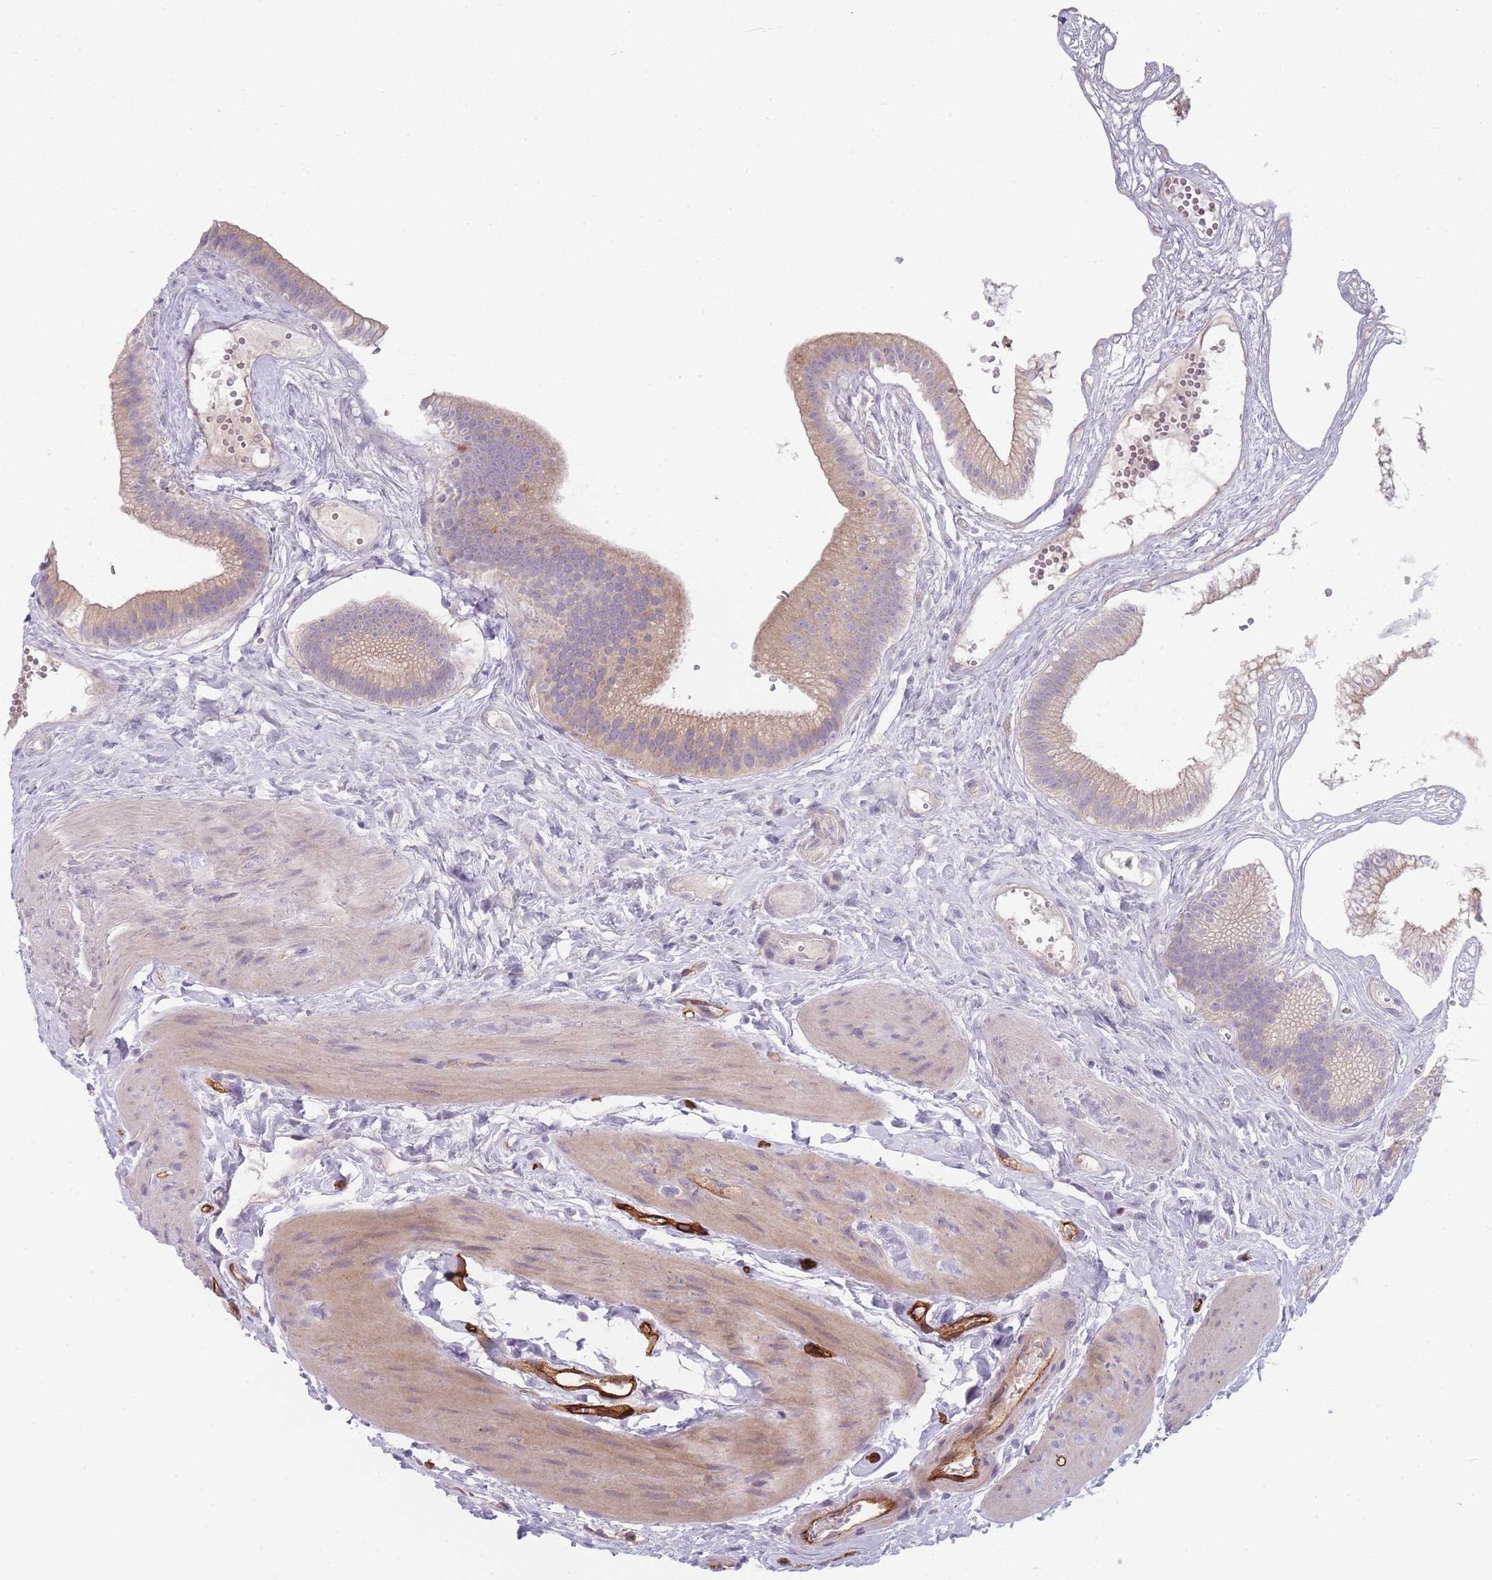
{"staining": {"intensity": "moderate", "quantity": ">75%", "location": "cytoplasmic/membranous"}, "tissue": "gallbladder", "cell_type": "Glandular cells", "image_type": "normal", "snomed": [{"axis": "morphology", "description": "Normal tissue, NOS"}, {"axis": "topography", "description": "Gallbladder"}], "caption": "High-magnification brightfield microscopy of normal gallbladder stained with DAB (brown) and counterstained with hematoxylin (blue). glandular cells exhibit moderate cytoplasmic/membranous positivity is present in about>75% of cells. (DAB IHC, brown staining for protein, blue staining for nuclei).", "gene": "CD300LF", "patient": {"sex": "female", "age": 54}}